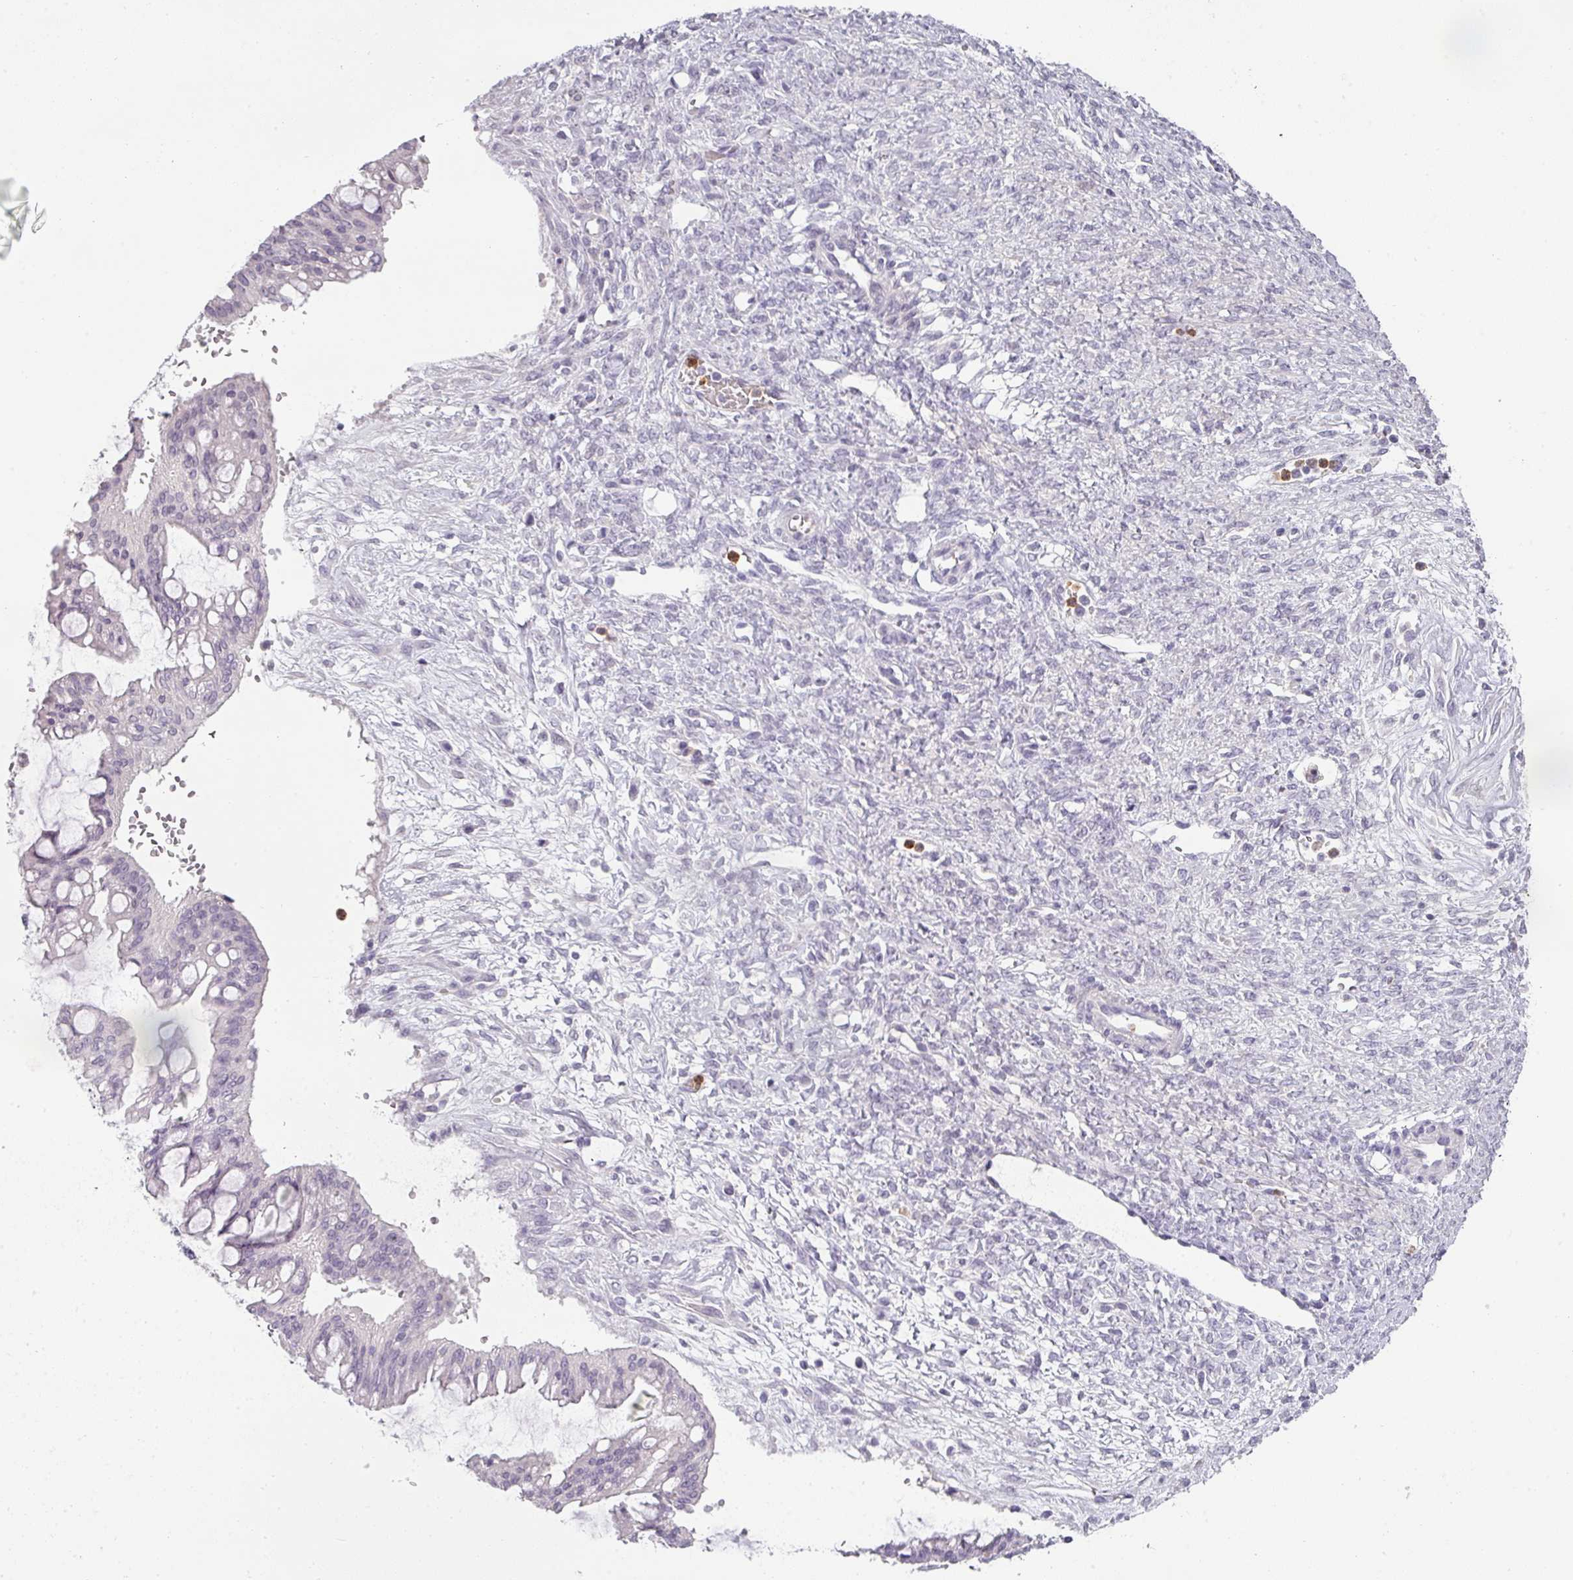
{"staining": {"intensity": "negative", "quantity": "none", "location": "none"}, "tissue": "ovarian cancer", "cell_type": "Tumor cells", "image_type": "cancer", "snomed": [{"axis": "morphology", "description": "Cystadenocarcinoma, mucinous, NOS"}, {"axis": "topography", "description": "Ovary"}], "caption": "Protein analysis of ovarian cancer reveals no significant expression in tumor cells. (DAB (3,3'-diaminobenzidine) IHC with hematoxylin counter stain).", "gene": "BTLA", "patient": {"sex": "female", "age": 73}}